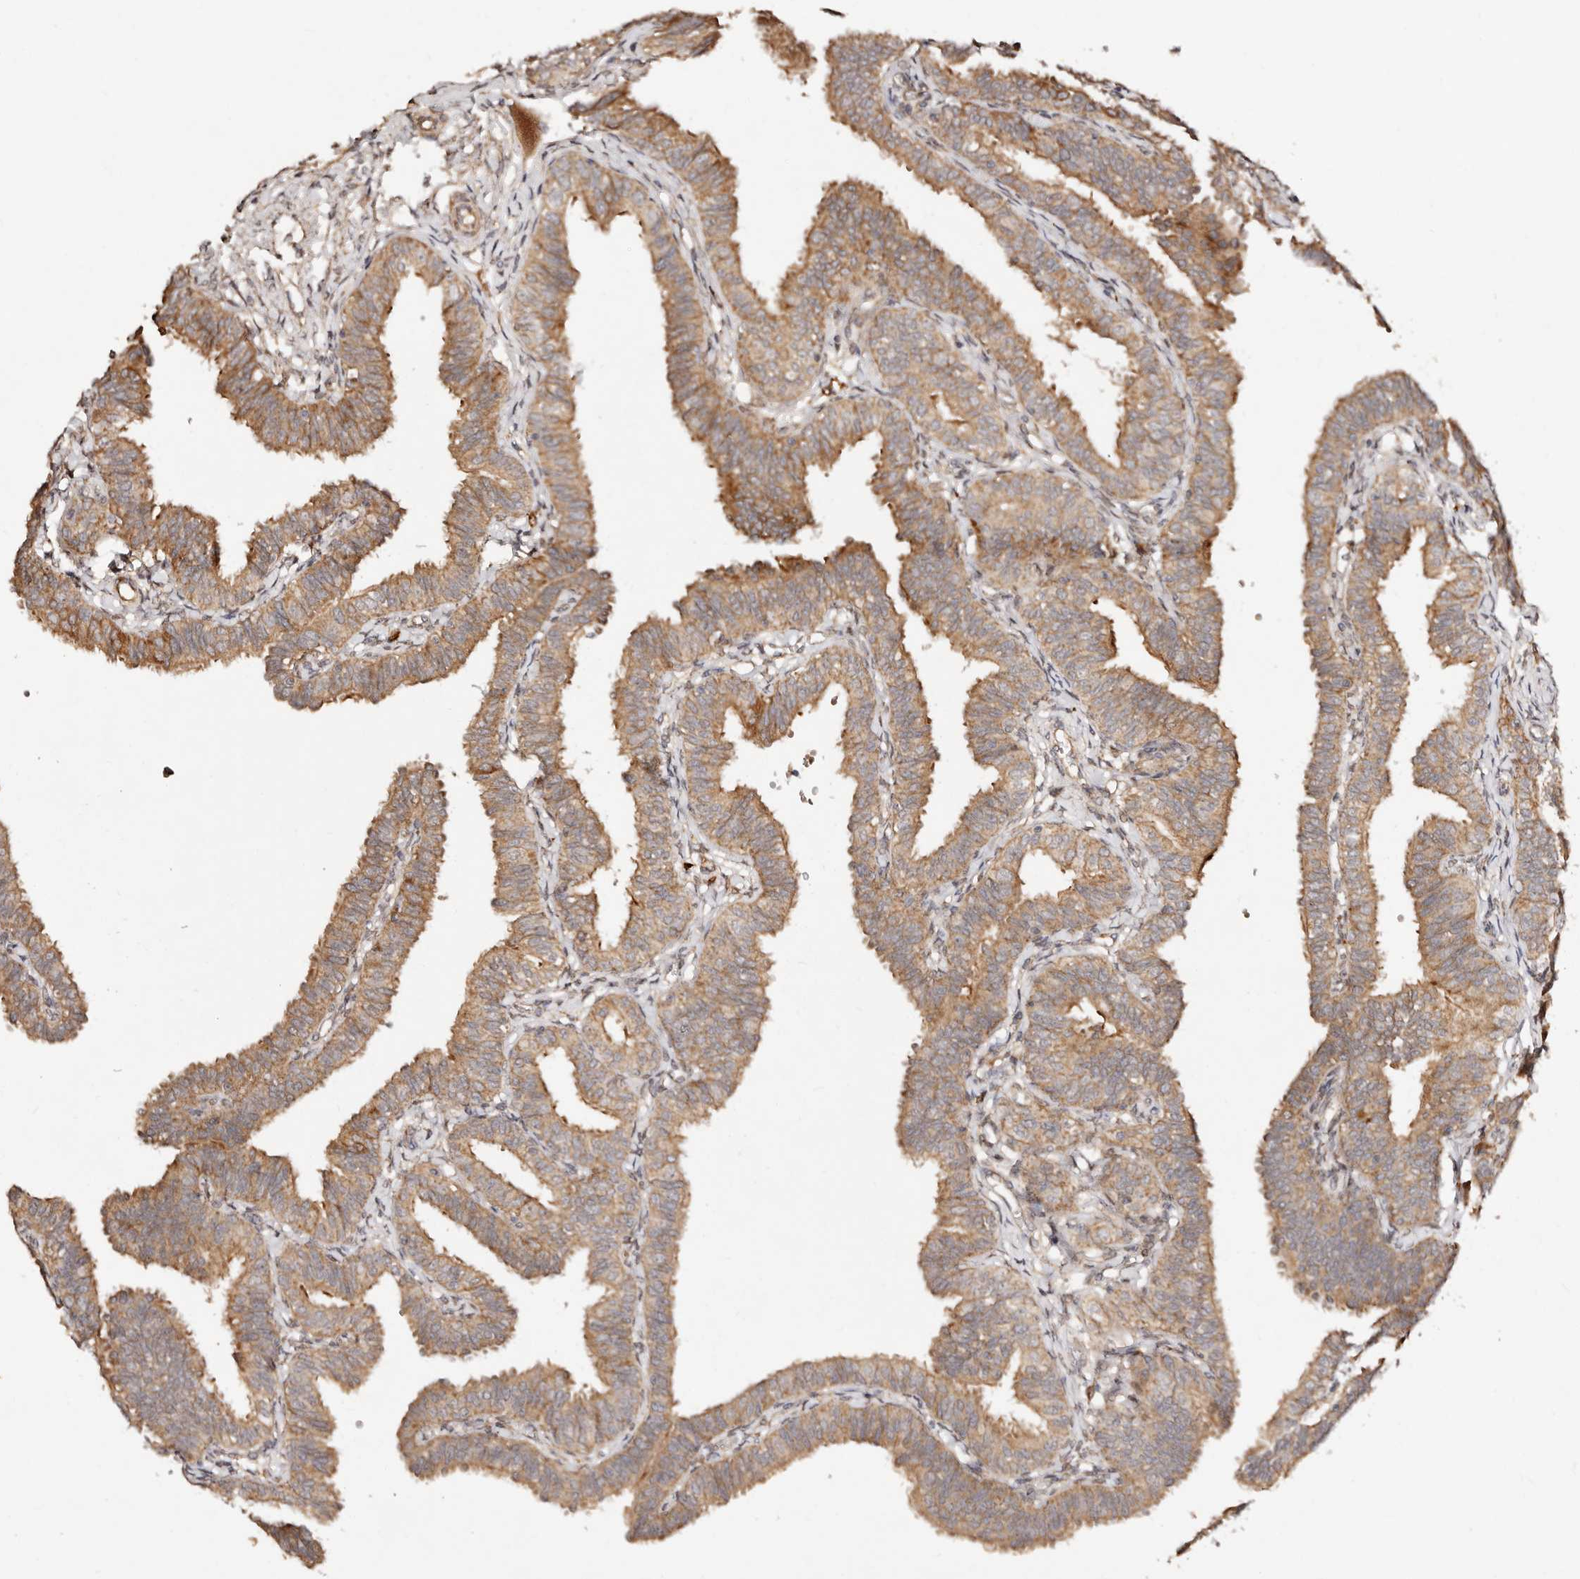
{"staining": {"intensity": "moderate", "quantity": ">75%", "location": "cytoplasmic/membranous"}, "tissue": "fallopian tube", "cell_type": "Glandular cells", "image_type": "normal", "snomed": [{"axis": "morphology", "description": "Normal tissue, NOS"}, {"axis": "topography", "description": "Fallopian tube"}], "caption": "Benign fallopian tube shows moderate cytoplasmic/membranous staining in approximately >75% of glandular cells, visualized by immunohistochemistry.", "gene": "DENND11", "patient": {"sex": "female", "age": 35}}